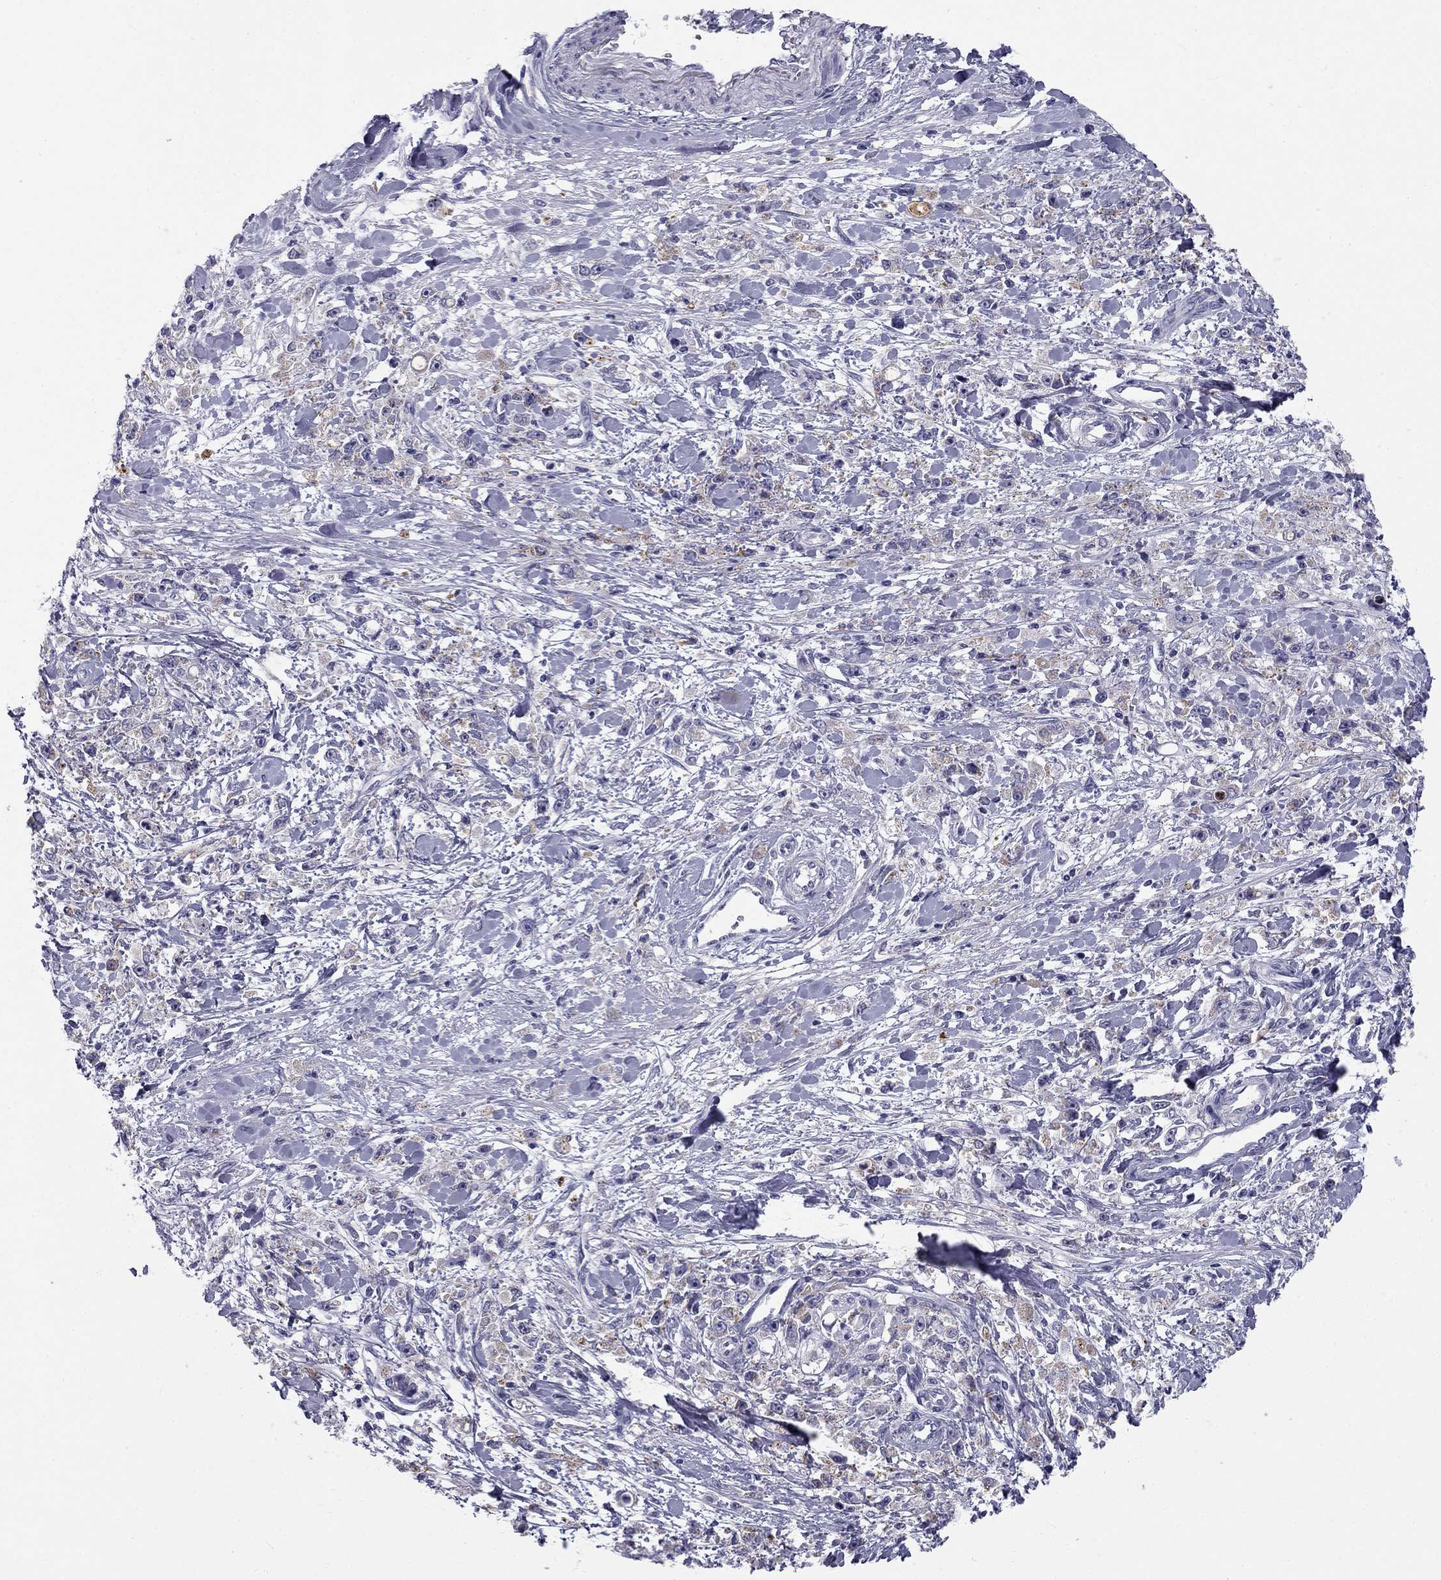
{"staining": {"intensity": "weak", "quantity": ">75%", "location": "cytoplasmic/membranous"}, "tissue": "stomach cancer", "cell_type": "Tumor cells", "image_type": "cancer", "snomed": [{"axis": "morphology", "description": "Adenocarcinoma, NOS"}, {"axis": "topography", "description": "Stomach"}], "caption": "Immunohistochemistry of stomach adenocarcinoma demonstrates low levels of weak cytoplasmic/membranous expression in about >75% of tumor cells.", "gene": "CLPSL2", "patient": {"sex": "female", "age": 59}}